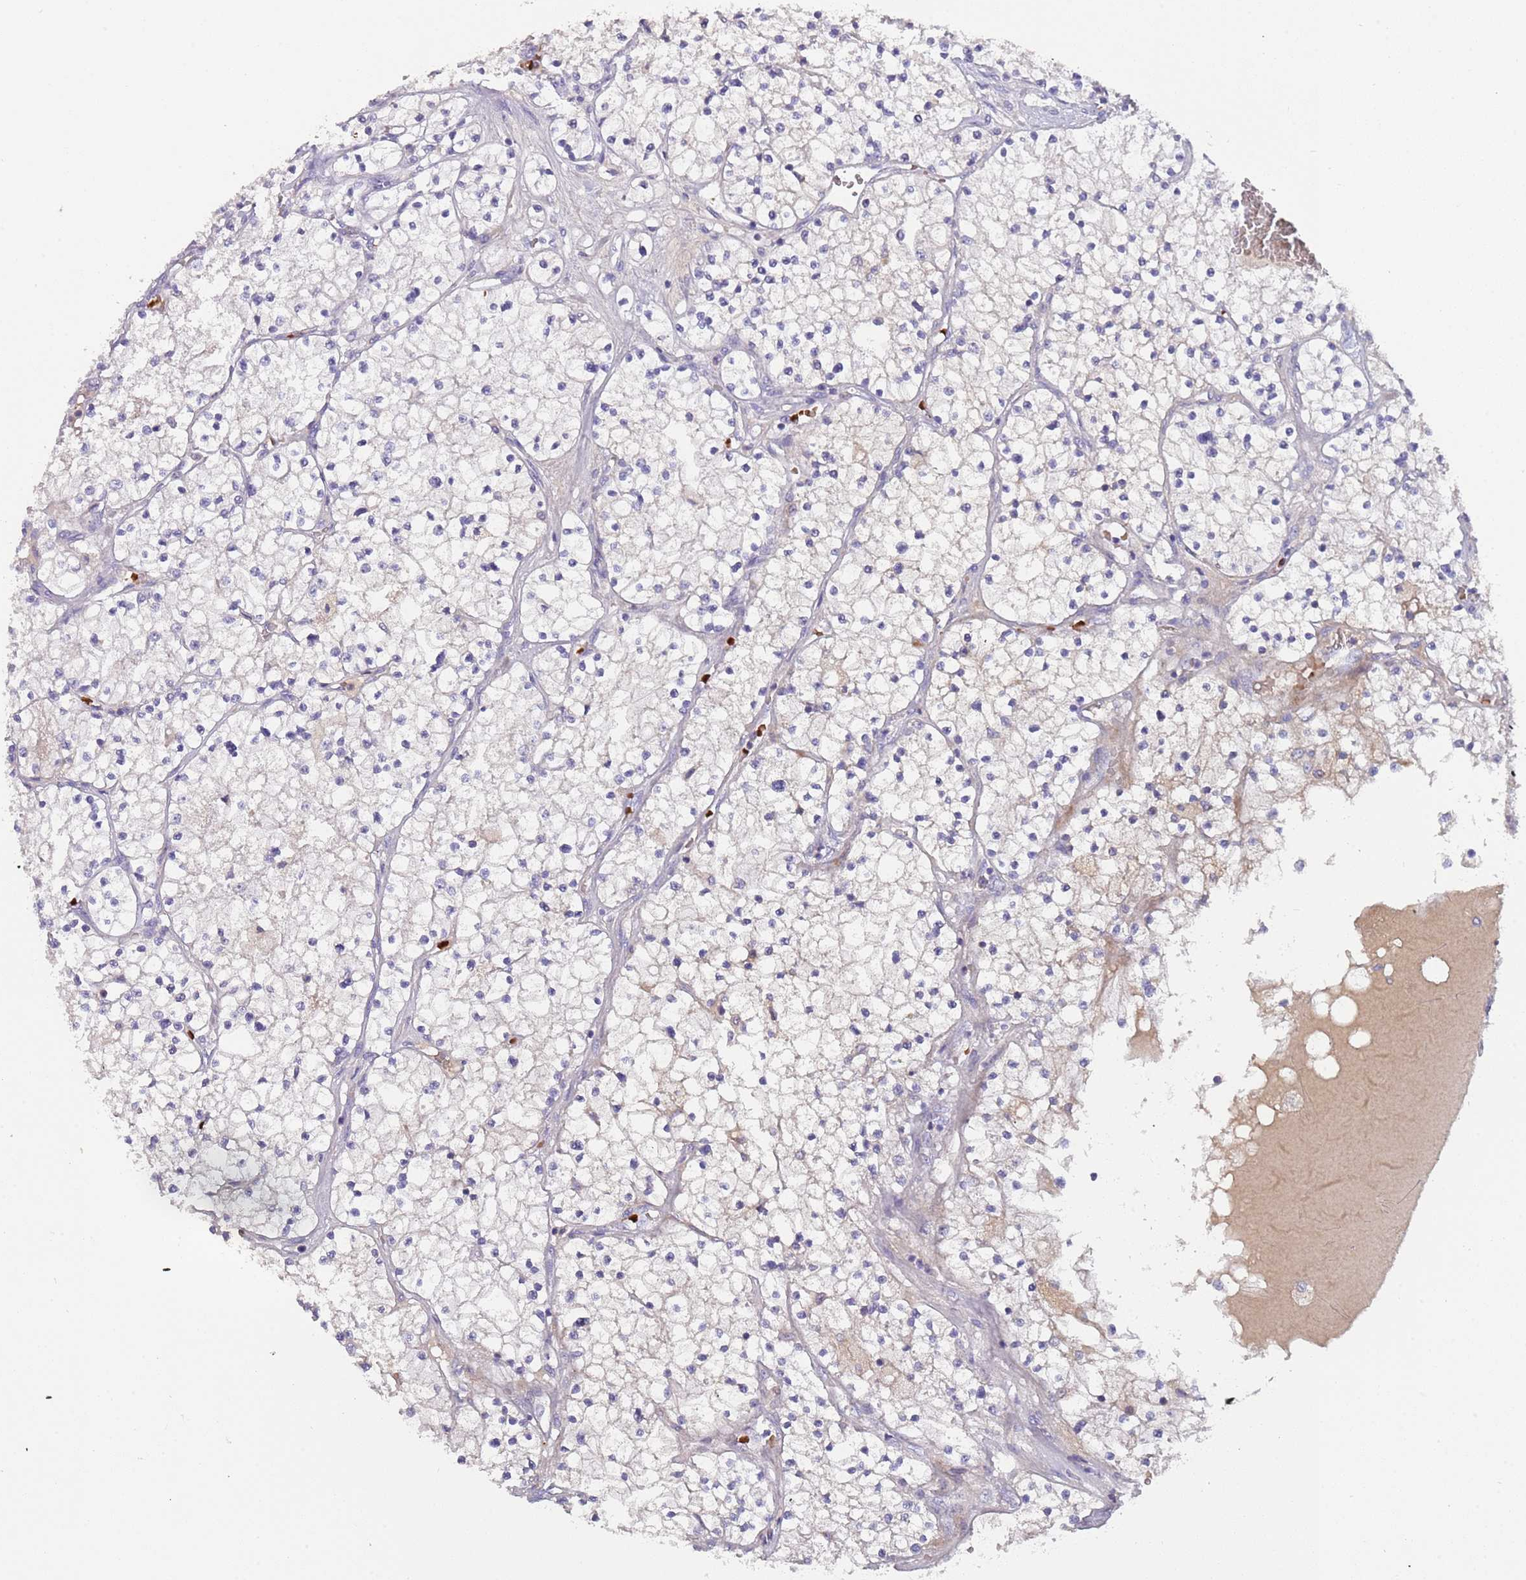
{"staining": {"intensity": "negative", "quantity": "none", "location": "none"}, "tissue": "renal cancer", "cell_type": "Tumor cells", "image_type": "cancer", "snomed": [{"axis": "morphology", "description": "Normal tissue, NOS"}, {"axis": "morphology", "description": "Adenocarcinoma, NOS"}, {"axis": "topography", "description": "Kidney"}], "caption": "An image of renal adenocarcinoma stained for a protein displays no brown staining in tumor cells. (Stains: DAB (3,3'-diaminobenzidine) immunohistochemistry (IHC) with hematoxylin counter stain, Microscopy: brightfield microscopy at high magnification).", "gene": "TMEM251", "patient": {"sex": "male", "age": 68}}